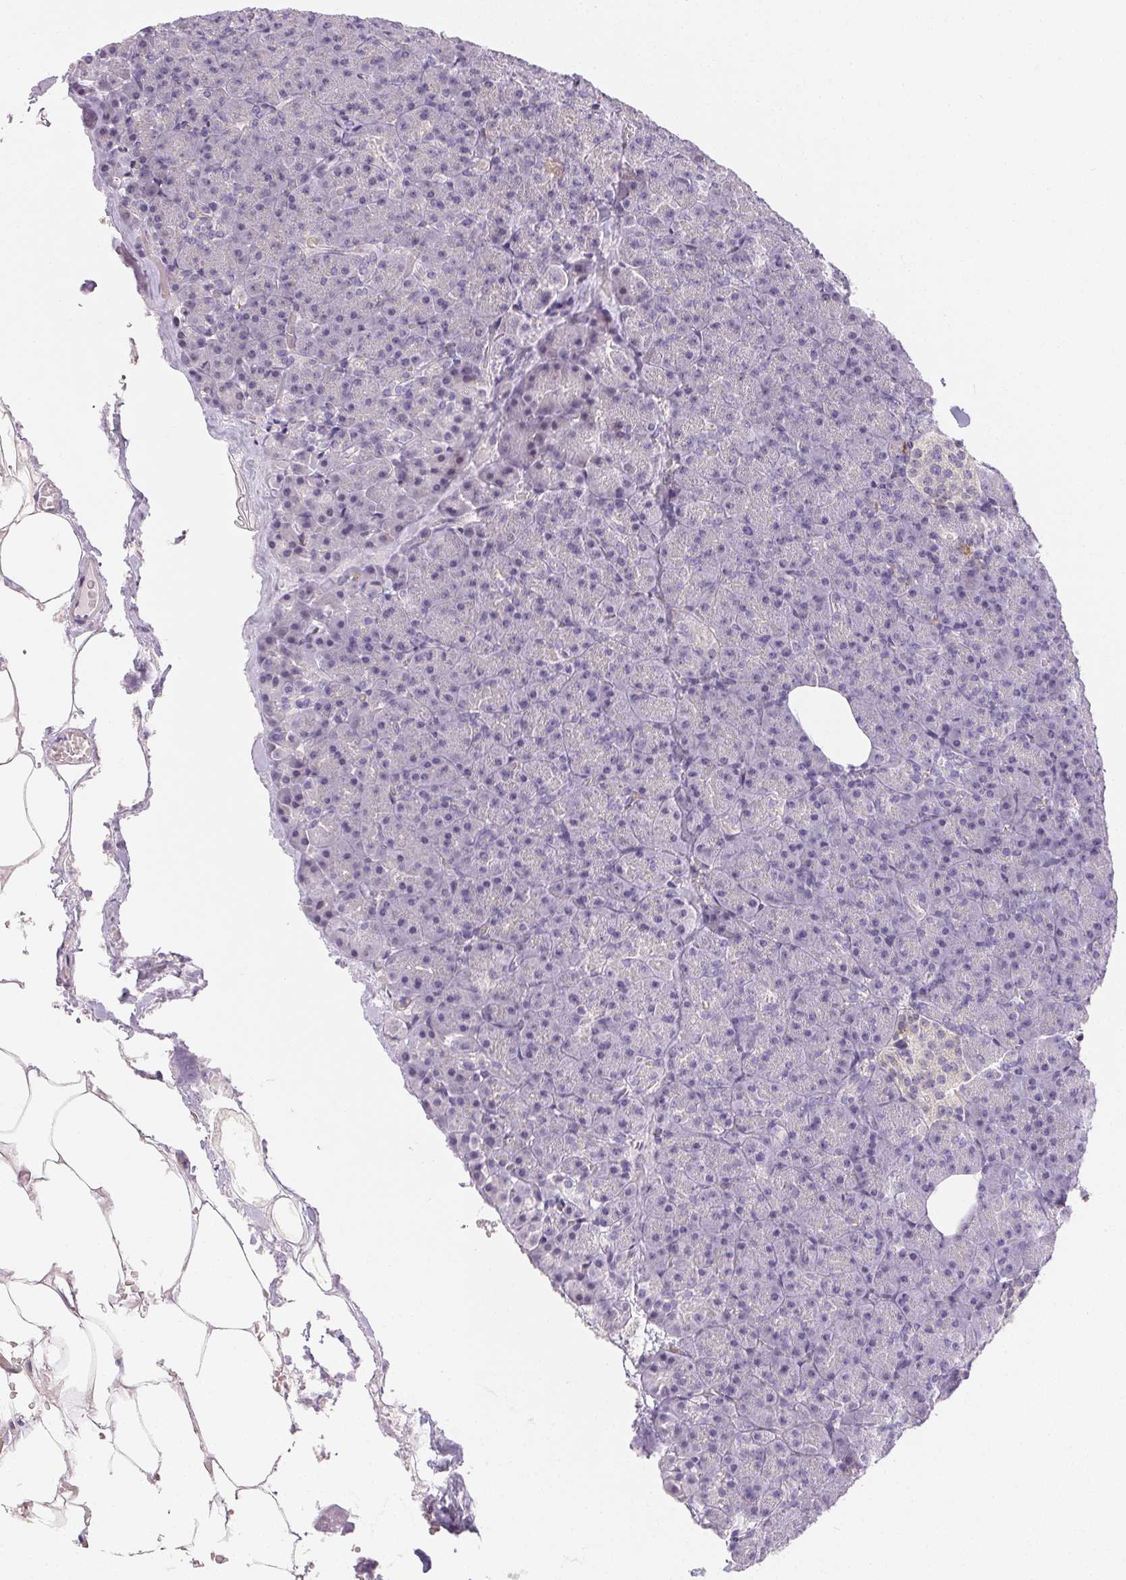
{"staining": {"intensity": "negative", "quantity": "none", "location": "none"}, "tissue": "pancreas", "cell_type": "Exocrine glandular cells", "image_type": "normal", "snomed": [{"axis": "morphology", "description": "Normal tissue, NOS"}, {"axis": "topography", "description": "Pancreas"}], "caption": "Immunohistochemistry photomicrograph of unremarkable pancreas: human pancreas stained with DAB shows no significant protein positivity in exocrine glandular cells.", "gene": "RPGRIP1", "patient": {"sex": "female", "age": 74}}